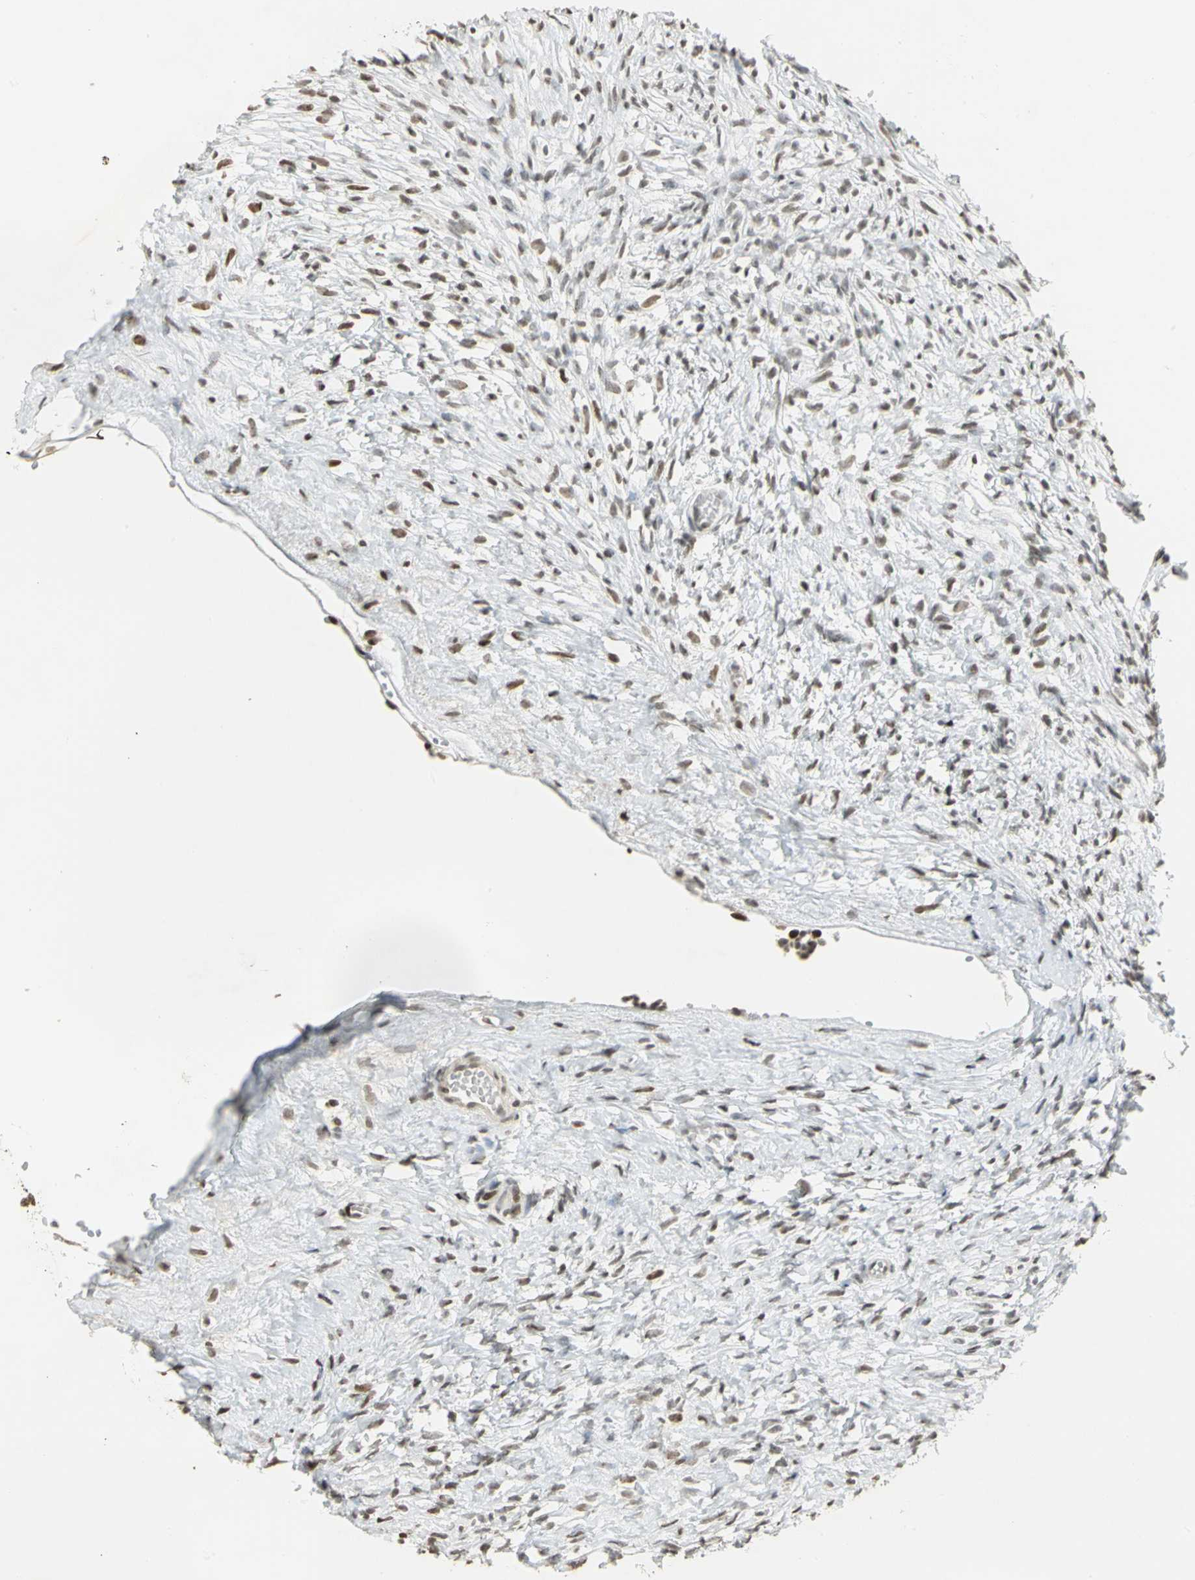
{"staining": {"intensity": "strong", "quantity": "25%-75%", "location": "nuclear"}, "tissue": "ovary", "cell_type": "Ovarian stroma cells", "image_type": "normal", "snomed": [{"axis": "morphology", "description": "Normal tissue, NOS"}, {"axis": "topography", "description": "Ovary"}], "caption": "Brown immunohistochemical staining in benign ovary demonstrates strong nuclear expression in about 25%-75% of ovarian stroma cells. The staining was performed using DAB to visualize the protein expression in brown, while the nuclei were stained in blue with hematoxylin (Magnification: 20x).", "gene": "KDM1A", "patient": {"sex": "female", "age": 35}}